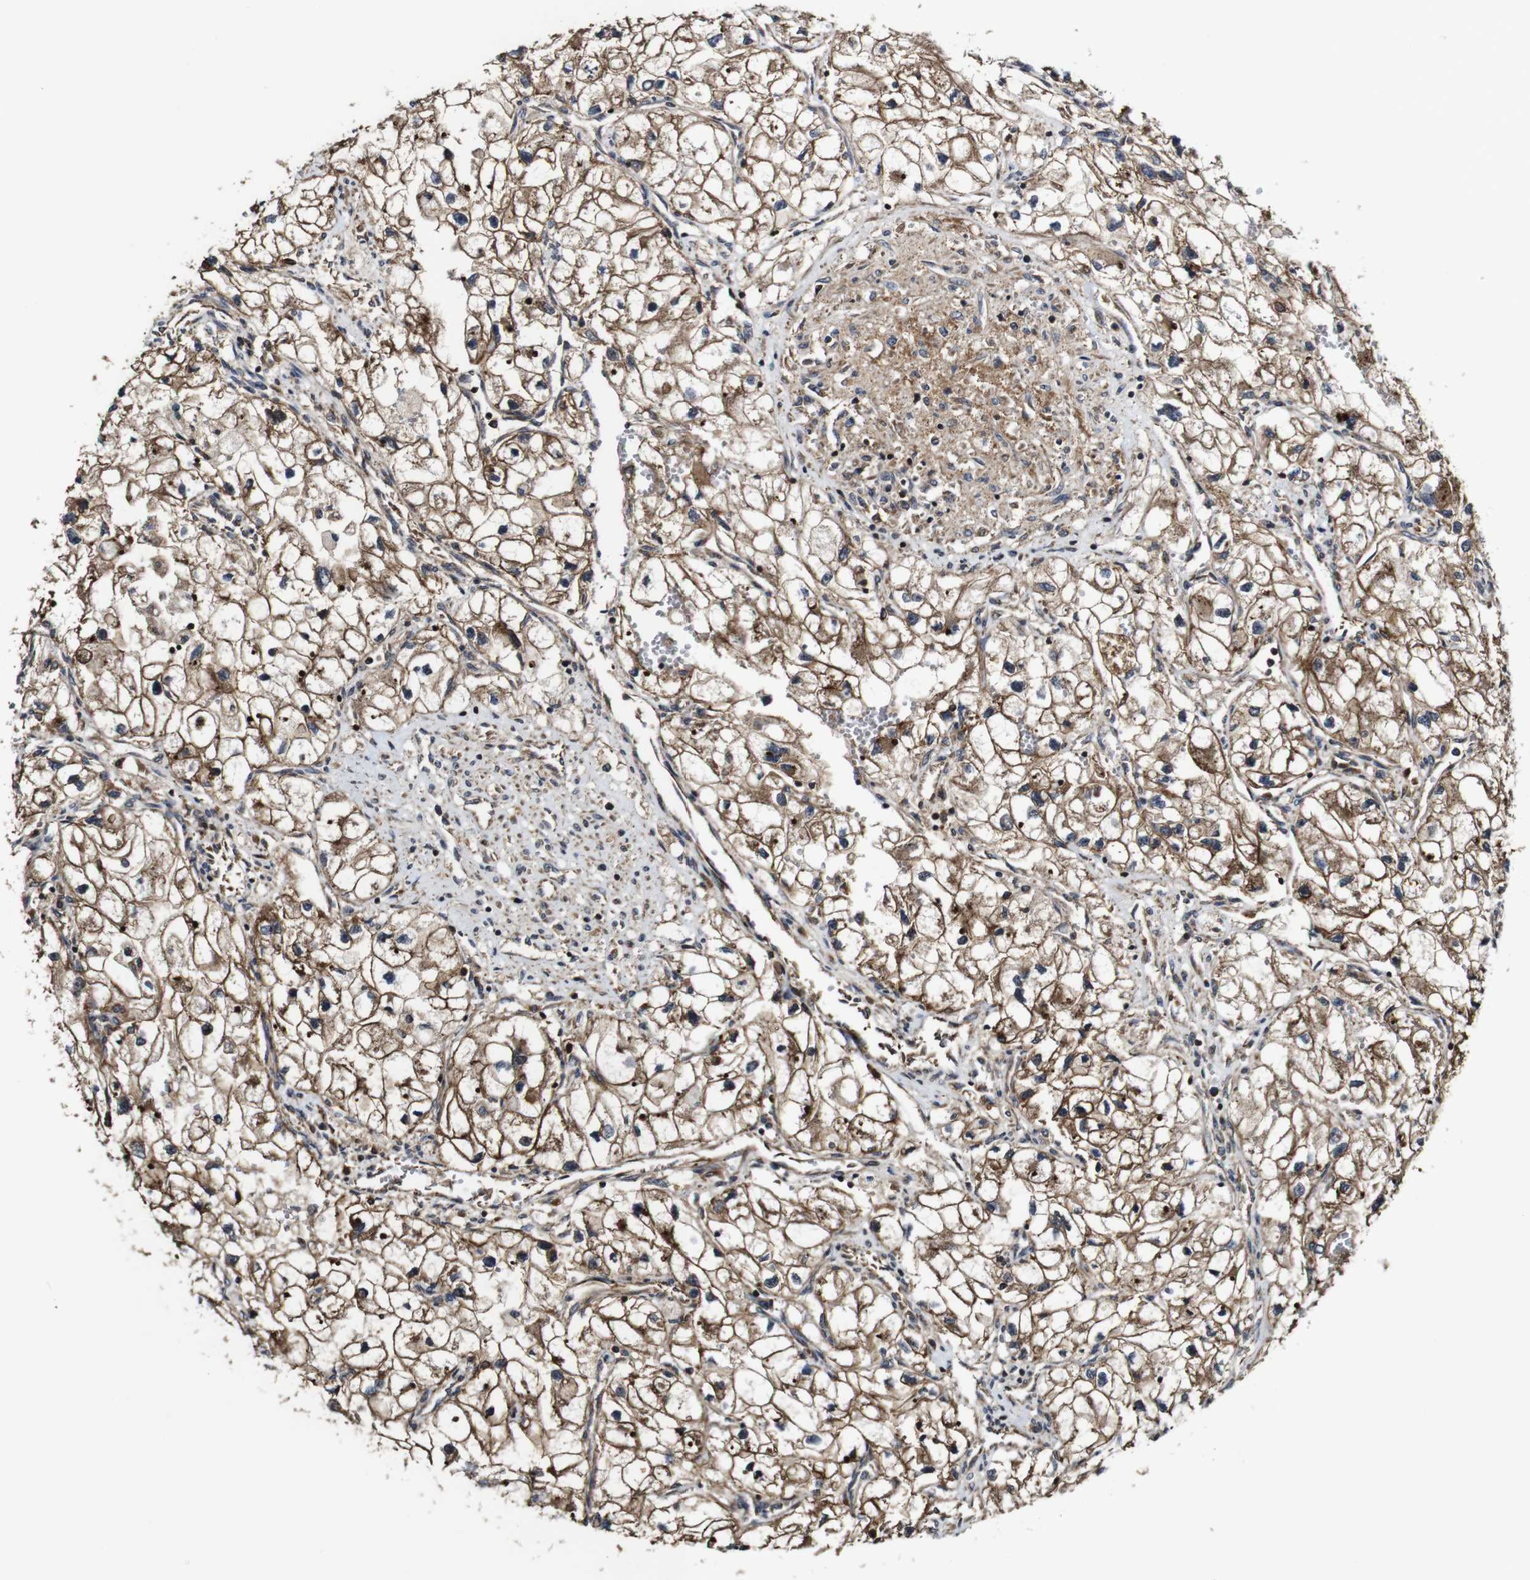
{"staining": {"intensity": "moderate", "quantity": ">75%", "location": "cytoplasmic/membranous"}, "tissue": "renal cancer", "cell_type": "Tumor cells", "image_type": "cancer", "snomed": [{"axis": "morphology", "description": "Adenocarcinoma, NOS"}, {"axis": "topography", "description": "Kidney"}], "caption": "The immunohistochemical stain labels moderate cytoplasmic/membranous staining in tumor cells of renal cancer tissue.", "gene": "TNIK", "patient": {"sex": "female", "age": 70}}